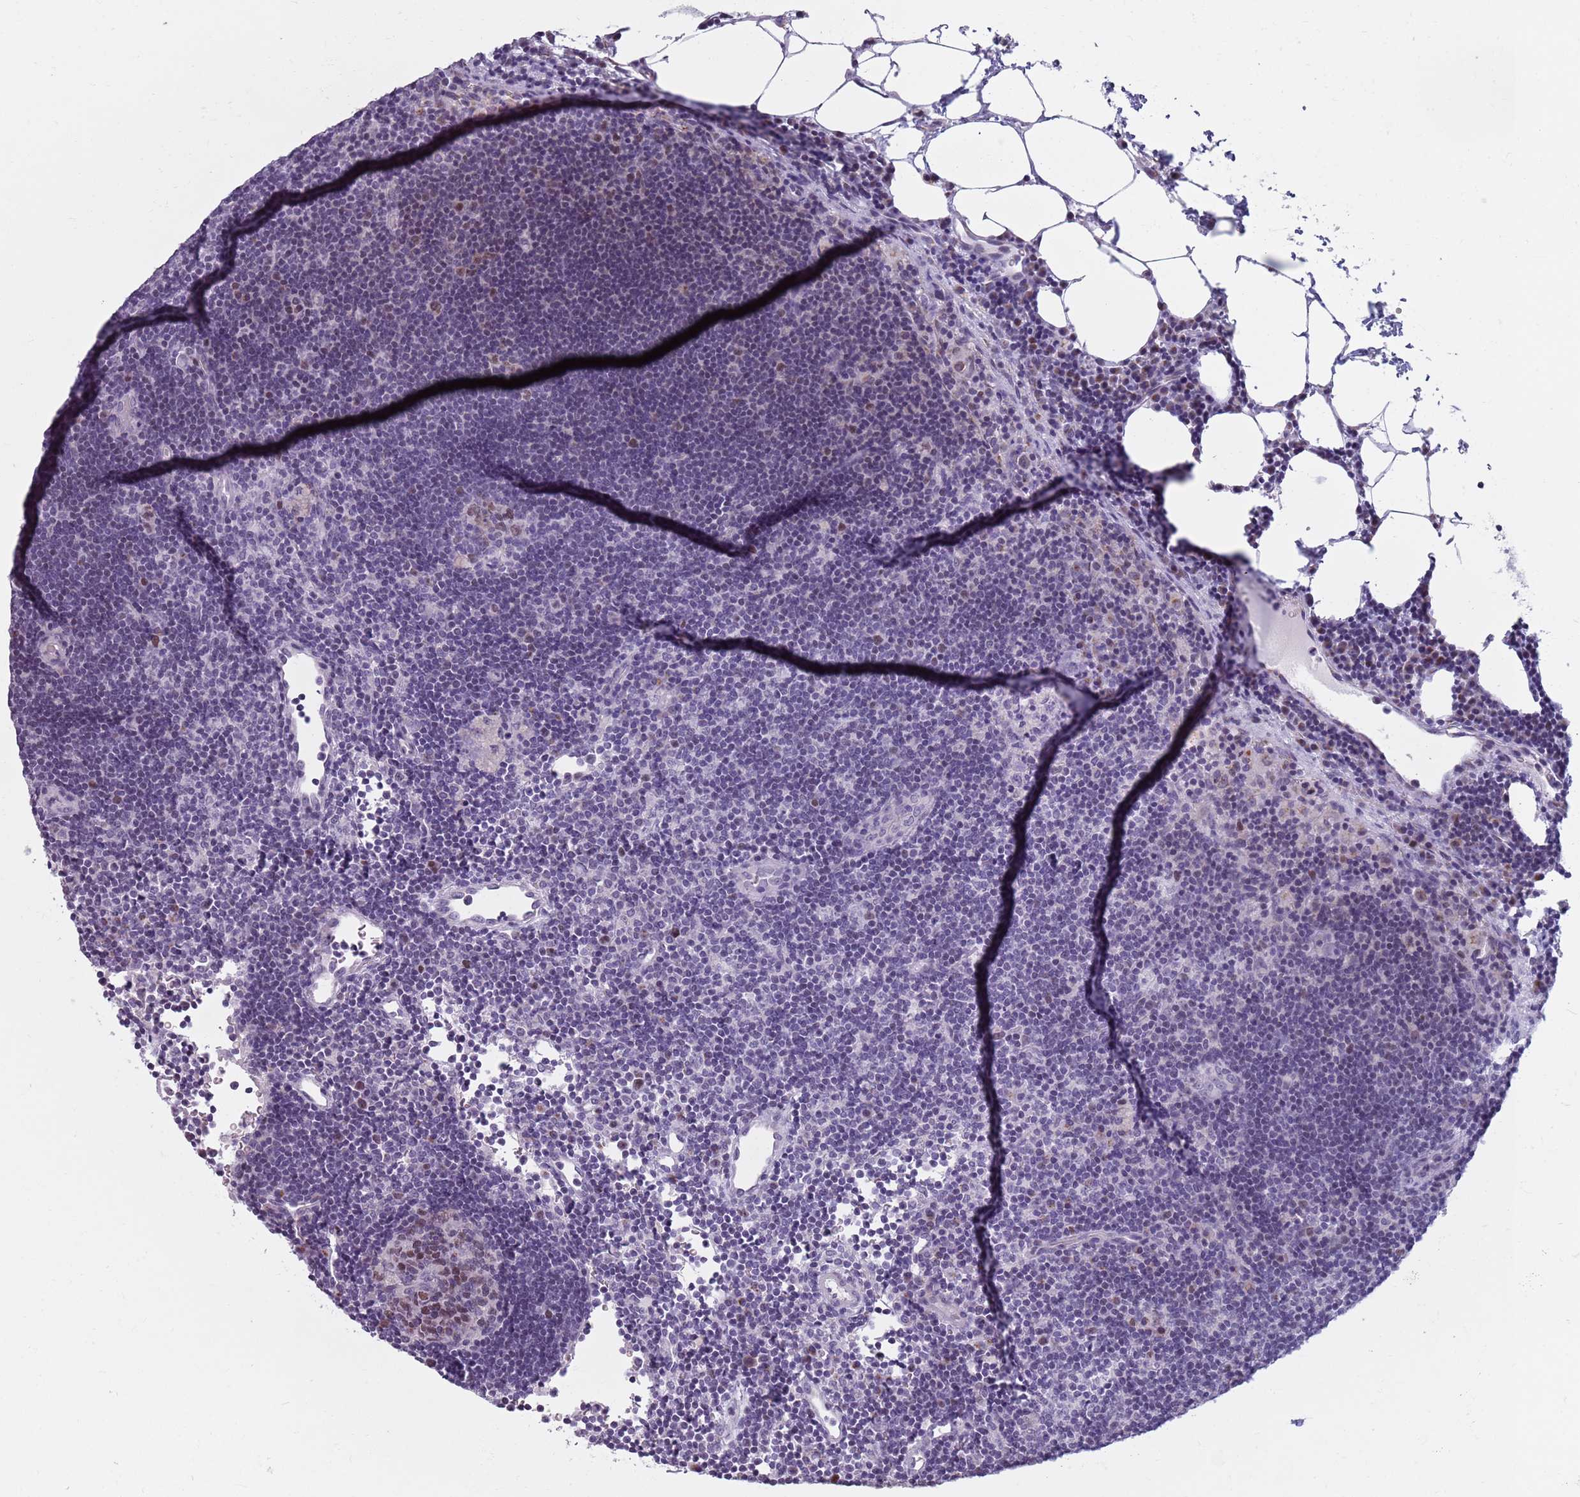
{"staining": {"intensity": "moderate", "quantity": "<25%", "location": "nuclear"}, "tissue": "lymph node", "cell_type": "Germinal center cells", "image_type": "normal", "snomed": [{"axis": "morphology", "description": "Normal tissue, NOS"}, {"axis": "topography", "description": "Lymph node"}], "caption": "A low amount of moderate nuclear expression is identified in approximately <25% of germinal center cells in unremarkable lymph node.", "gene": "ZKSCAN2", "patient": {"sex": "male", "age": 62}}